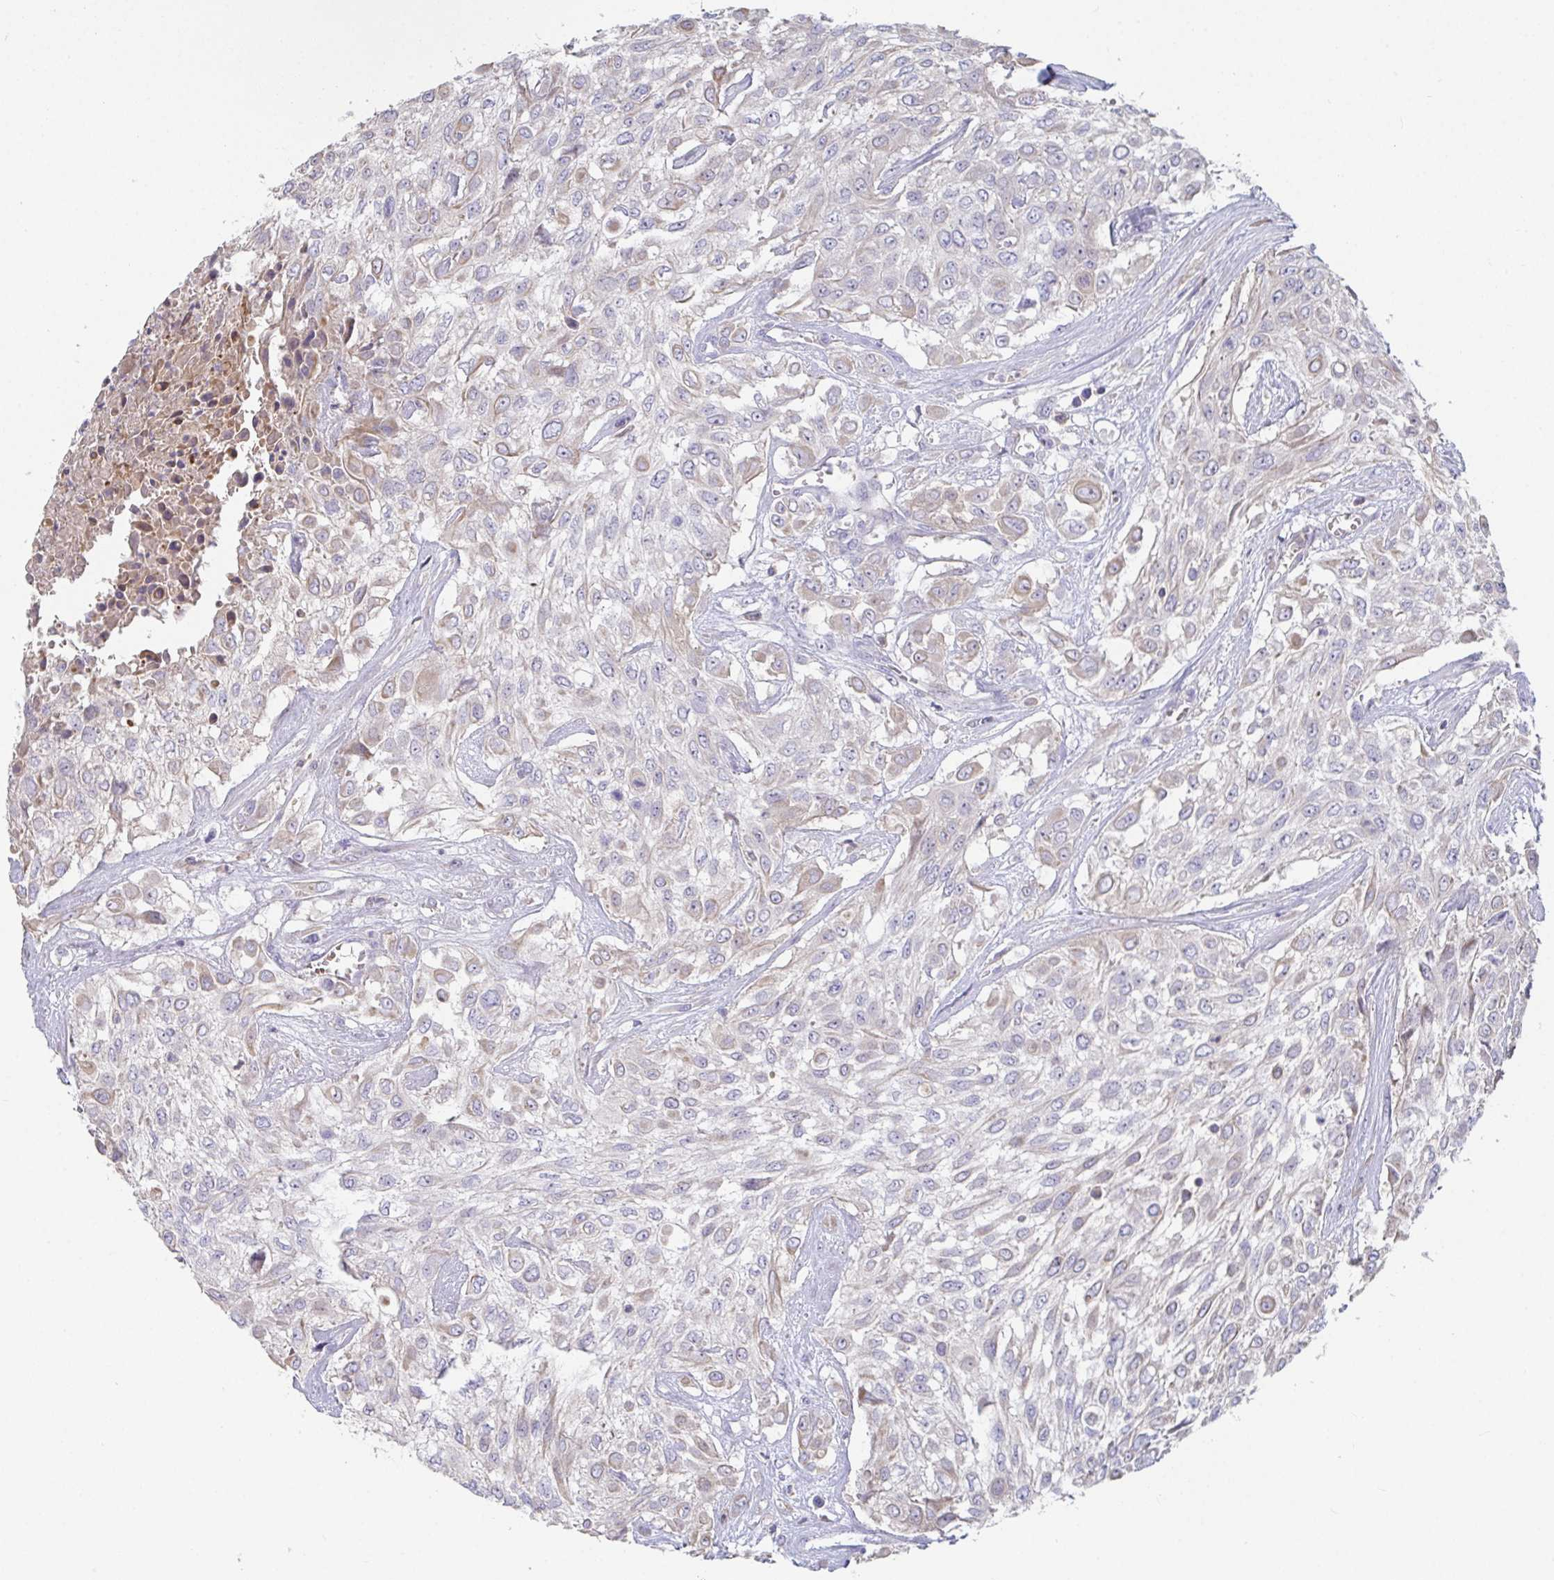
{"staining": {"intensity": "negative", "quantity": "none", "location": "none"}, "tissue": "urothelial cancer", "cell_type": "Tumor cells", "image_type": "cancer", "snomed": [{"axis": "morphology", "description": "Urothelial carcinoma, High grade"}, {"axis": "topography", "description": "Urinary bladder"}], "caption": "The micrograph reveals no staining of tumor cells in urothelial cancer.", "gene": "ANO5", "patient": {"sex": "male", "age": 57}}